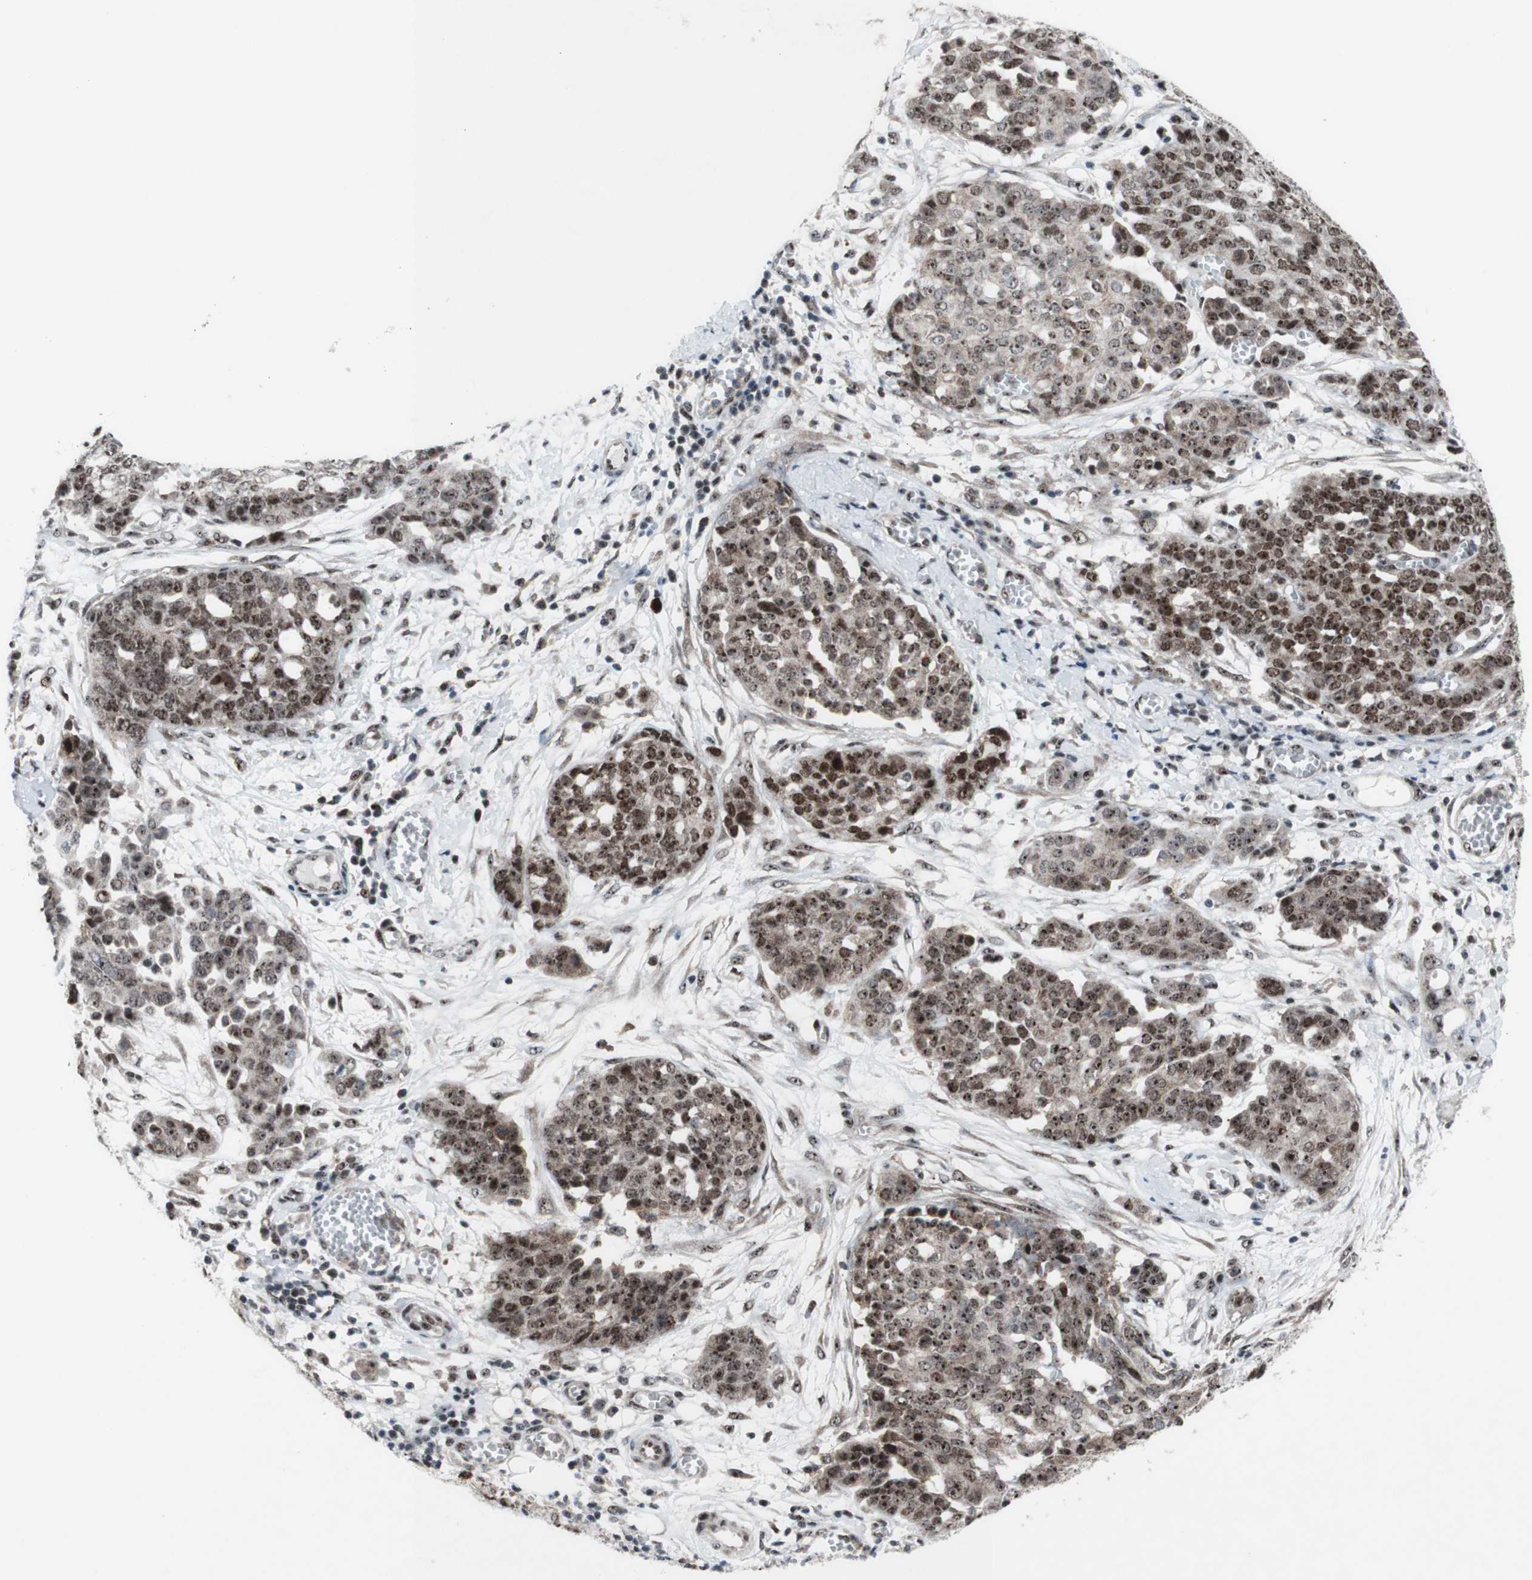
{"staining": {"intensity": "moderate", "quantity": ">75%", "location": "nuclear"}, "tissue": "ovarian cancer", "cell_type": "Tumor cells", "image_type": "cancer", "snomed": [{"axis": "morphology", "description": "Cystadenocarcinoma, serous, NOS"}, {"axis": "topography", "description": "Soft tissue"}, {"axis": "topography", "description": "Ovary"}], "caption": "High-power microscopy captured an IHC image of ovarian cancer, revealing moderate nuclear staining in approximately >75% of tumor cells.", "gene": "POLR1A", "patient": {"sex": "female", "age": 57}}